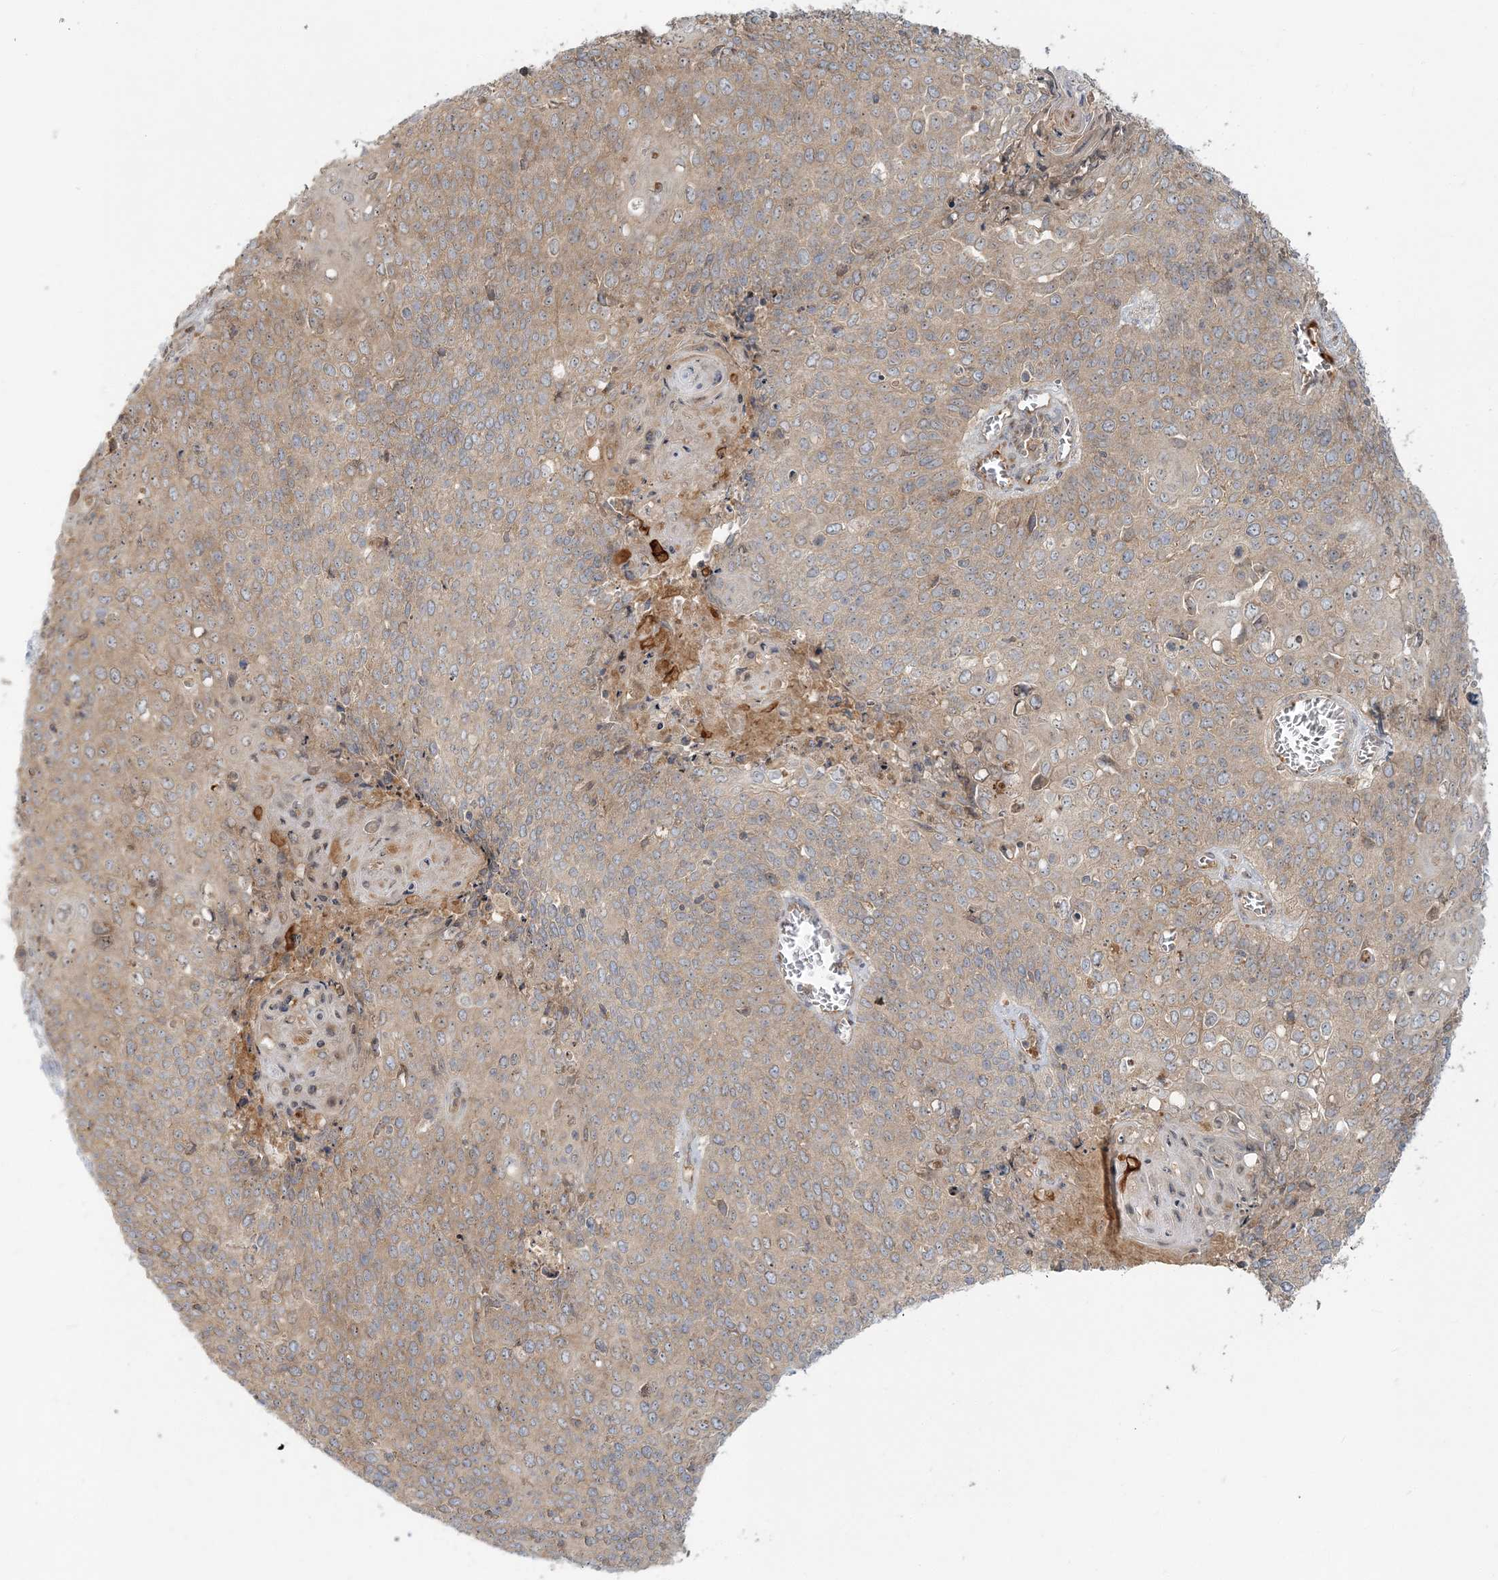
{"staining": {"intensity": "weak", "quantity": ">75%", "location": "cytoplasmic/membranous"}, "tissue": "cervical cancer", "cell_type": "Tumor cells", "image_type": "cancer", "snomed": [{"axis": "morphology", "description": "Squamous cell carcinoma, NOS"}, {"axis": "topography", "description": "Cervix"}], "caption": "Human cervical squamous cell carcinoma stained with a protein marker demonstrates weak staining in tumor cells.", "gene": "AP1AR", "patient": {"sex": "female", "age": 39}}